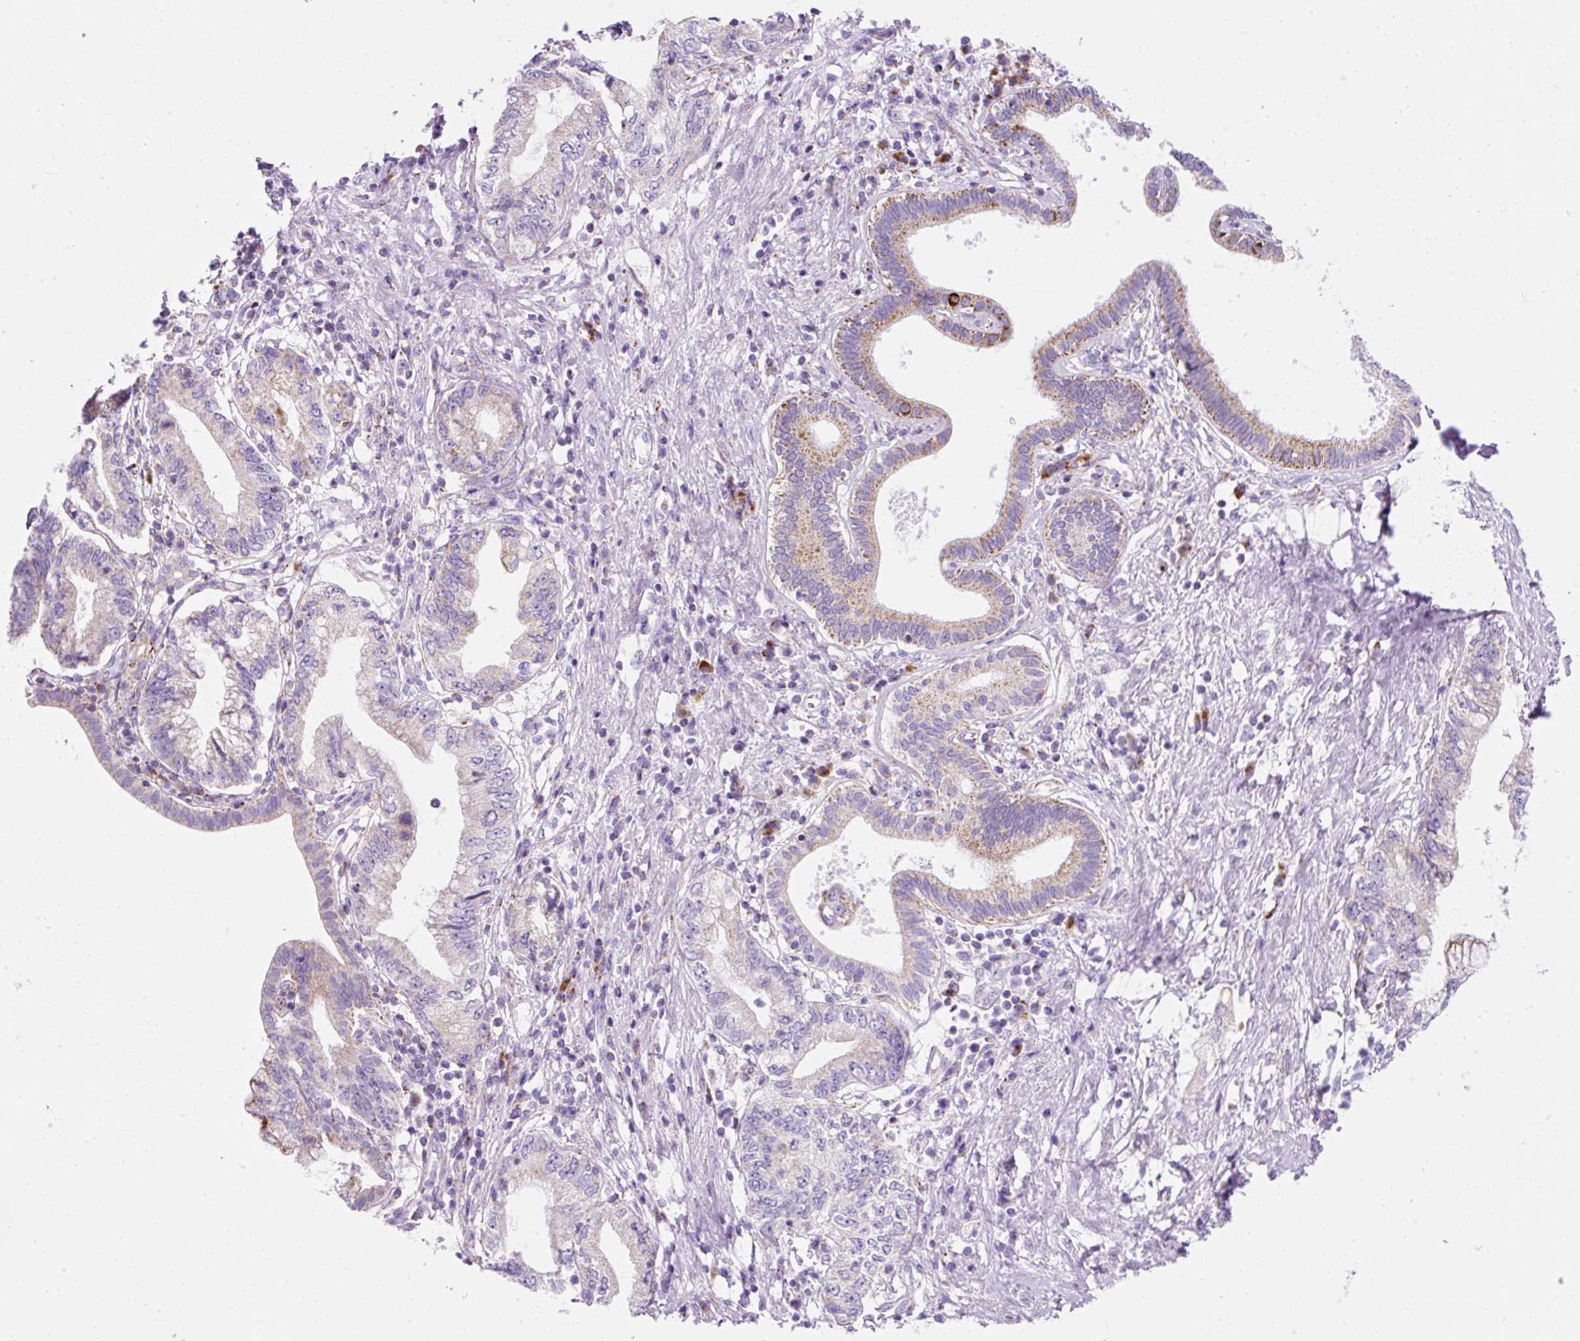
{"staining": {"intensity": "moderate", "quantity": "<25%", "location": "cytoplasmic/membranous"}, "tissue": "pancreatic cancer", "cell_type": "Tumor cells", "image_type": "cancer", "snomed": [{"axis": "morphology", "description": "Adenocarcinoma, NOS"}, {"axis": "topography", "description": "Pancreas"}], "caption": "Human pancreatic adenocarcinoma stained with a protein marker demonstrates moderate staining in tumor cells.", "gene": "PLPP2", "patient": {"sex": "female", "age": 73}}